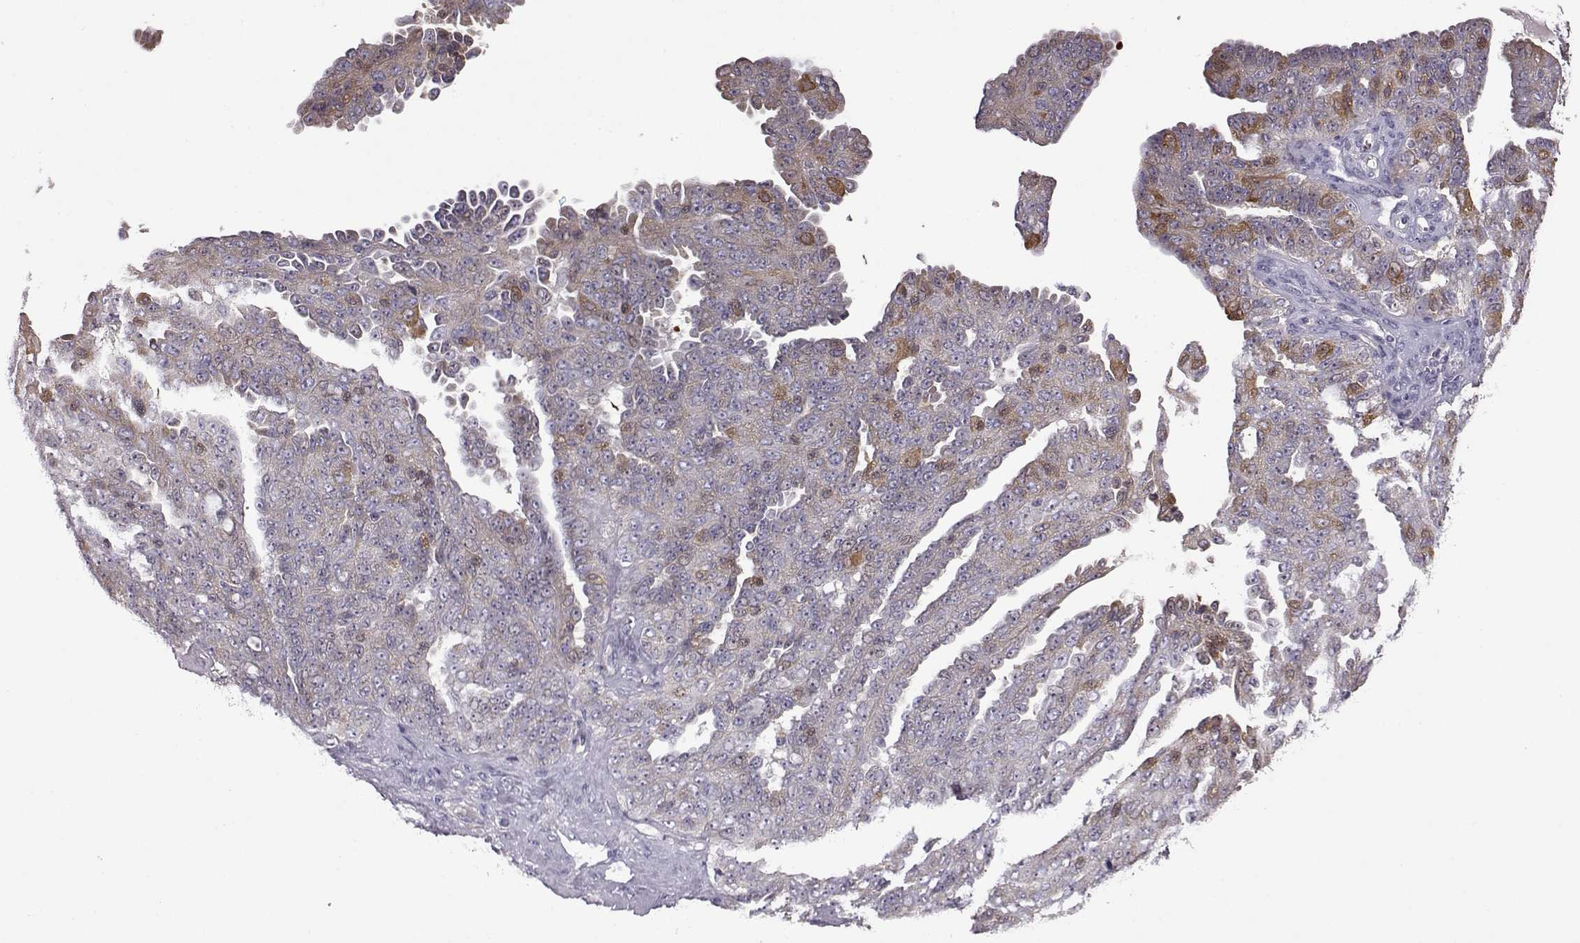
{"staining": {"intensity": "negative", "quantity": "none", "location": "none"}, "tissue": "ovarian cancer", "cell_type": "Tumor cells", "image_type": "cancer", "snomed": [{"axis": "morphology", "description": "Cystadenocarcinoma, serous, NOS"}, {"axis": "topography", "description": "Ovary"}], "caption": "A histopathology image of ovarian serous cystadenocarcinoma stained for a protein reveals no brown staining in tumor cells.", "gene": "VGF", "patient": {"sex": "female", "age": 71}}